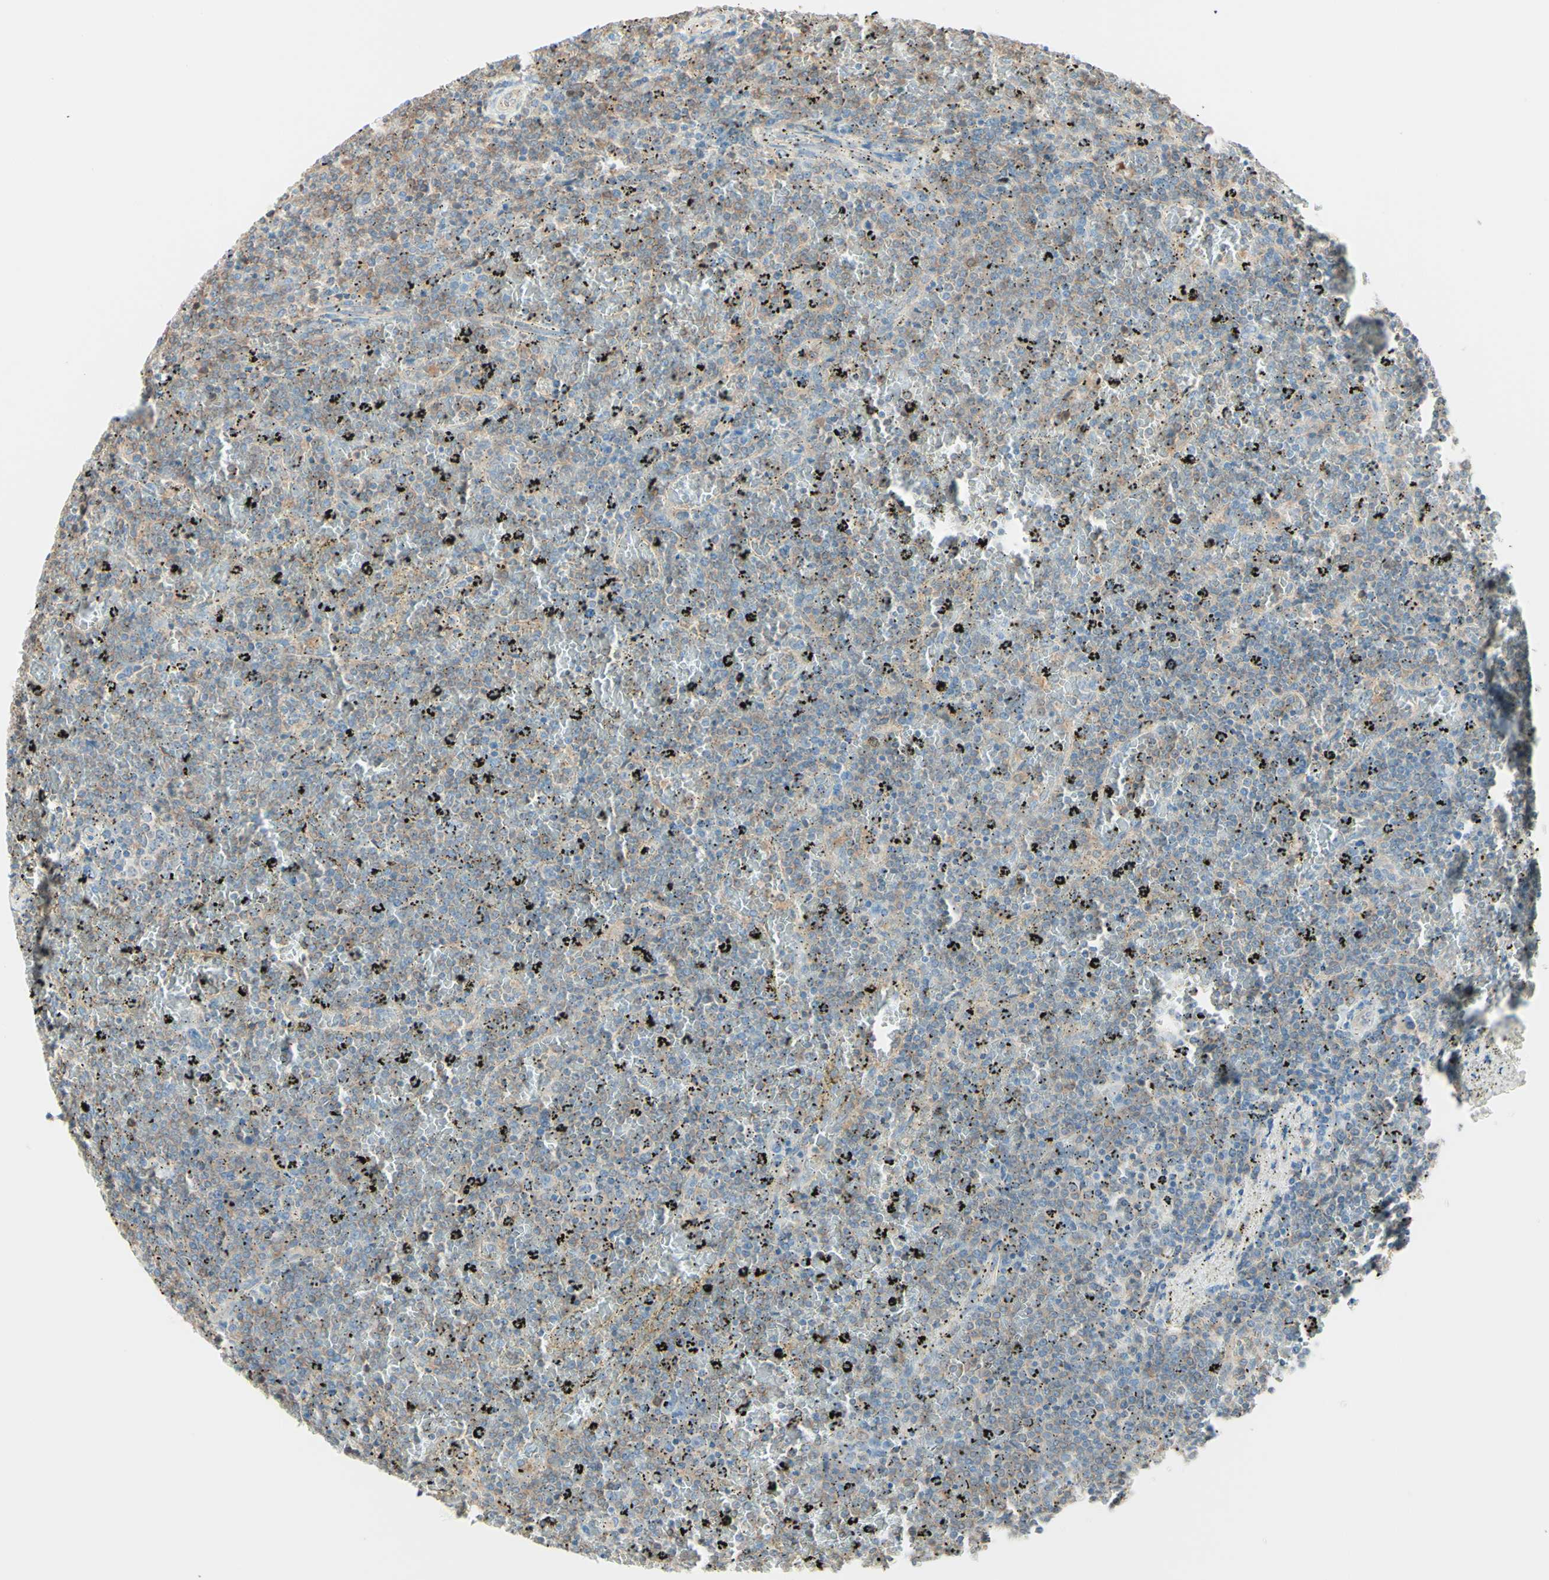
{"staining": {"intensity": "weak", "quantity": "25%-75%", "location": "cytoplasmic/membranous"}, "tissue": "lymphoma", "cell_type": "Tumor cells", "image_type": "cancer", "snomed": [{"axis": "morphology", "description": "Malignant lymphoma, non-Hodgkin's type, Low grade"}, {"axis": "topography", "description": "Spleen"}], "caption": "Human lymphoma stained with a protein marker displays weak staining in tumor cells.", "gene": "MTM1", "patient": {"sex": "female", "age": 77}}